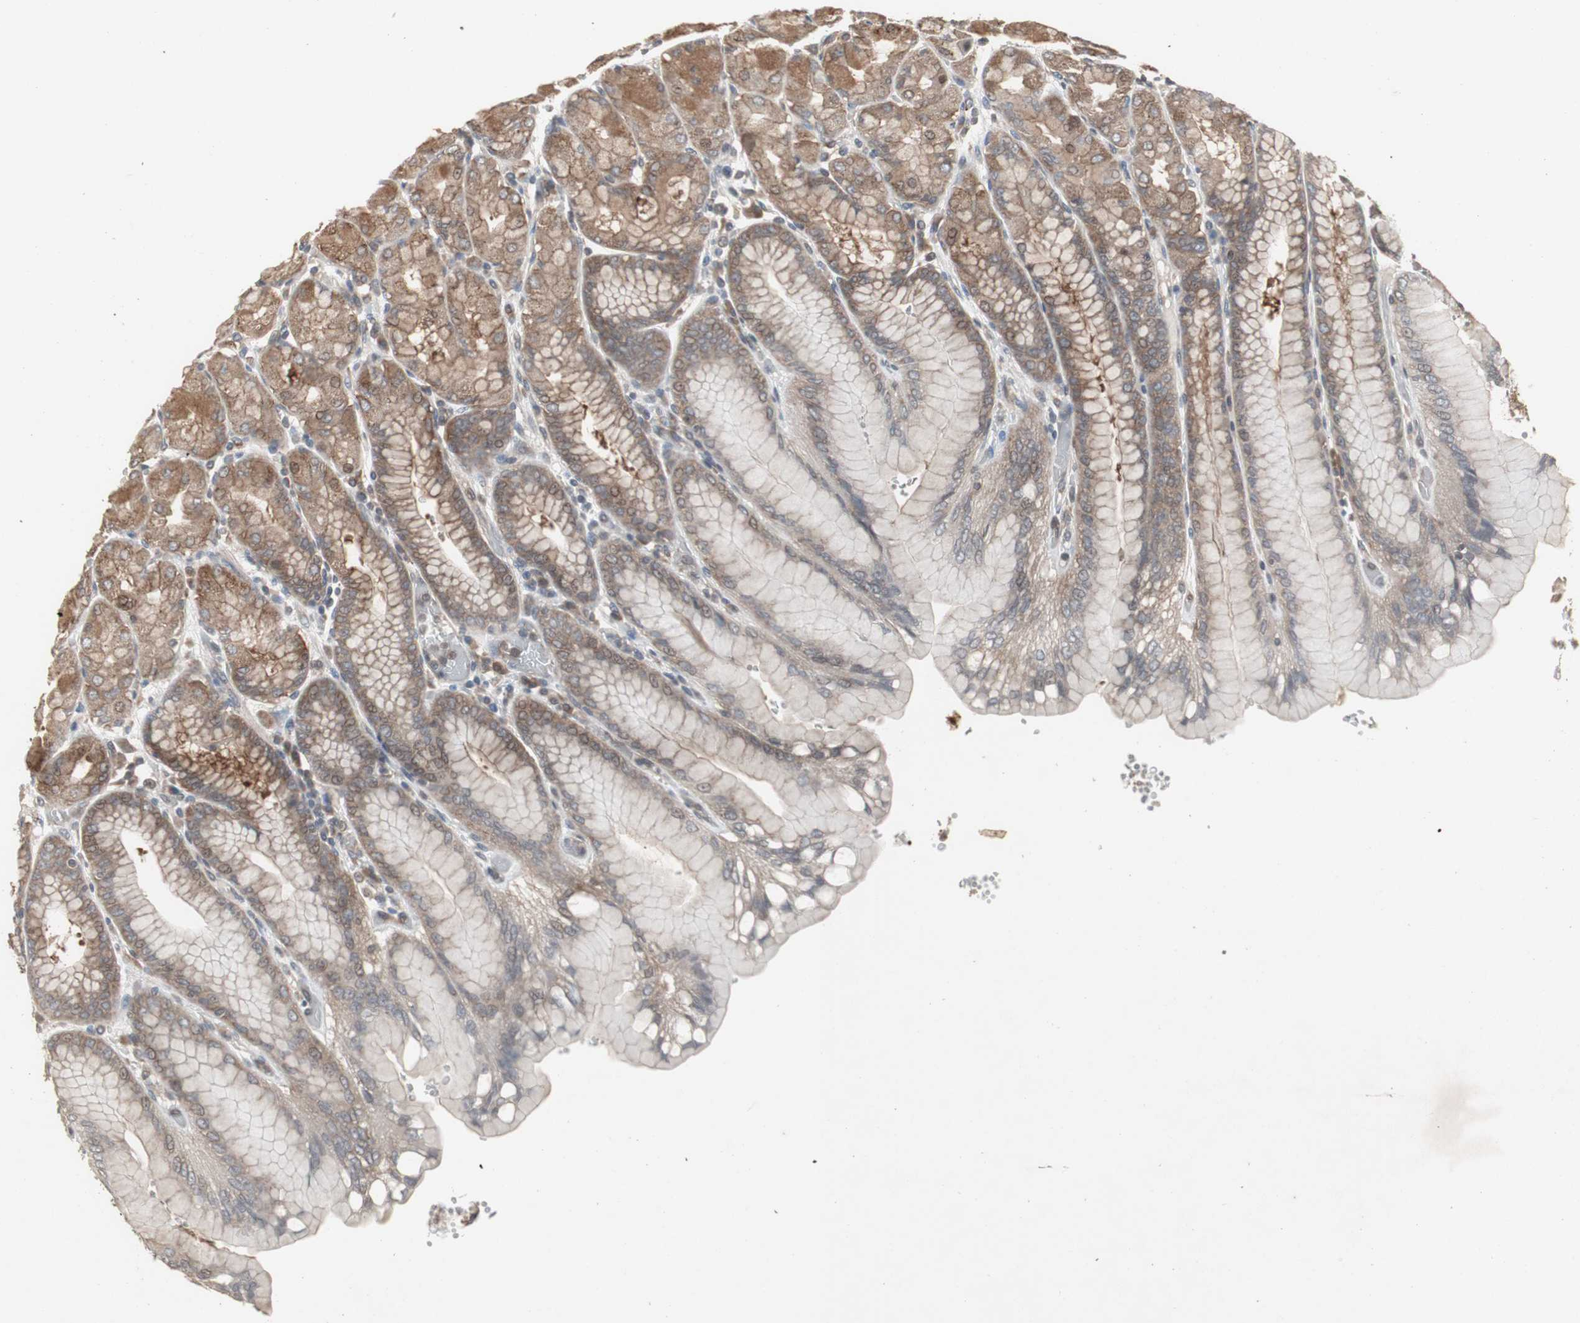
{"staining": {"intensity": "moderate", "quantity": ">75%", "location": "cytoplasmic/membranous"}, "tissue": "stomach", "cell_type": "Glandular cells", "image_type": "normal", "snomed": [{"axis": "morphology", "description": "Normal tissue, NOS"}, {"axis": "topography", "description": "Stomach, upper"}, {"axis": "topography", "description": "Stomach"}], "caption": "An IHC photomicrograph of unremarkable tissue is shown. Protein staining in brown labels moderate cytoplasmic/membranous positivity in stomach within glandular cells.", "gene": "ATP2B2", "patient": {"sex": "male", "age": 76}}